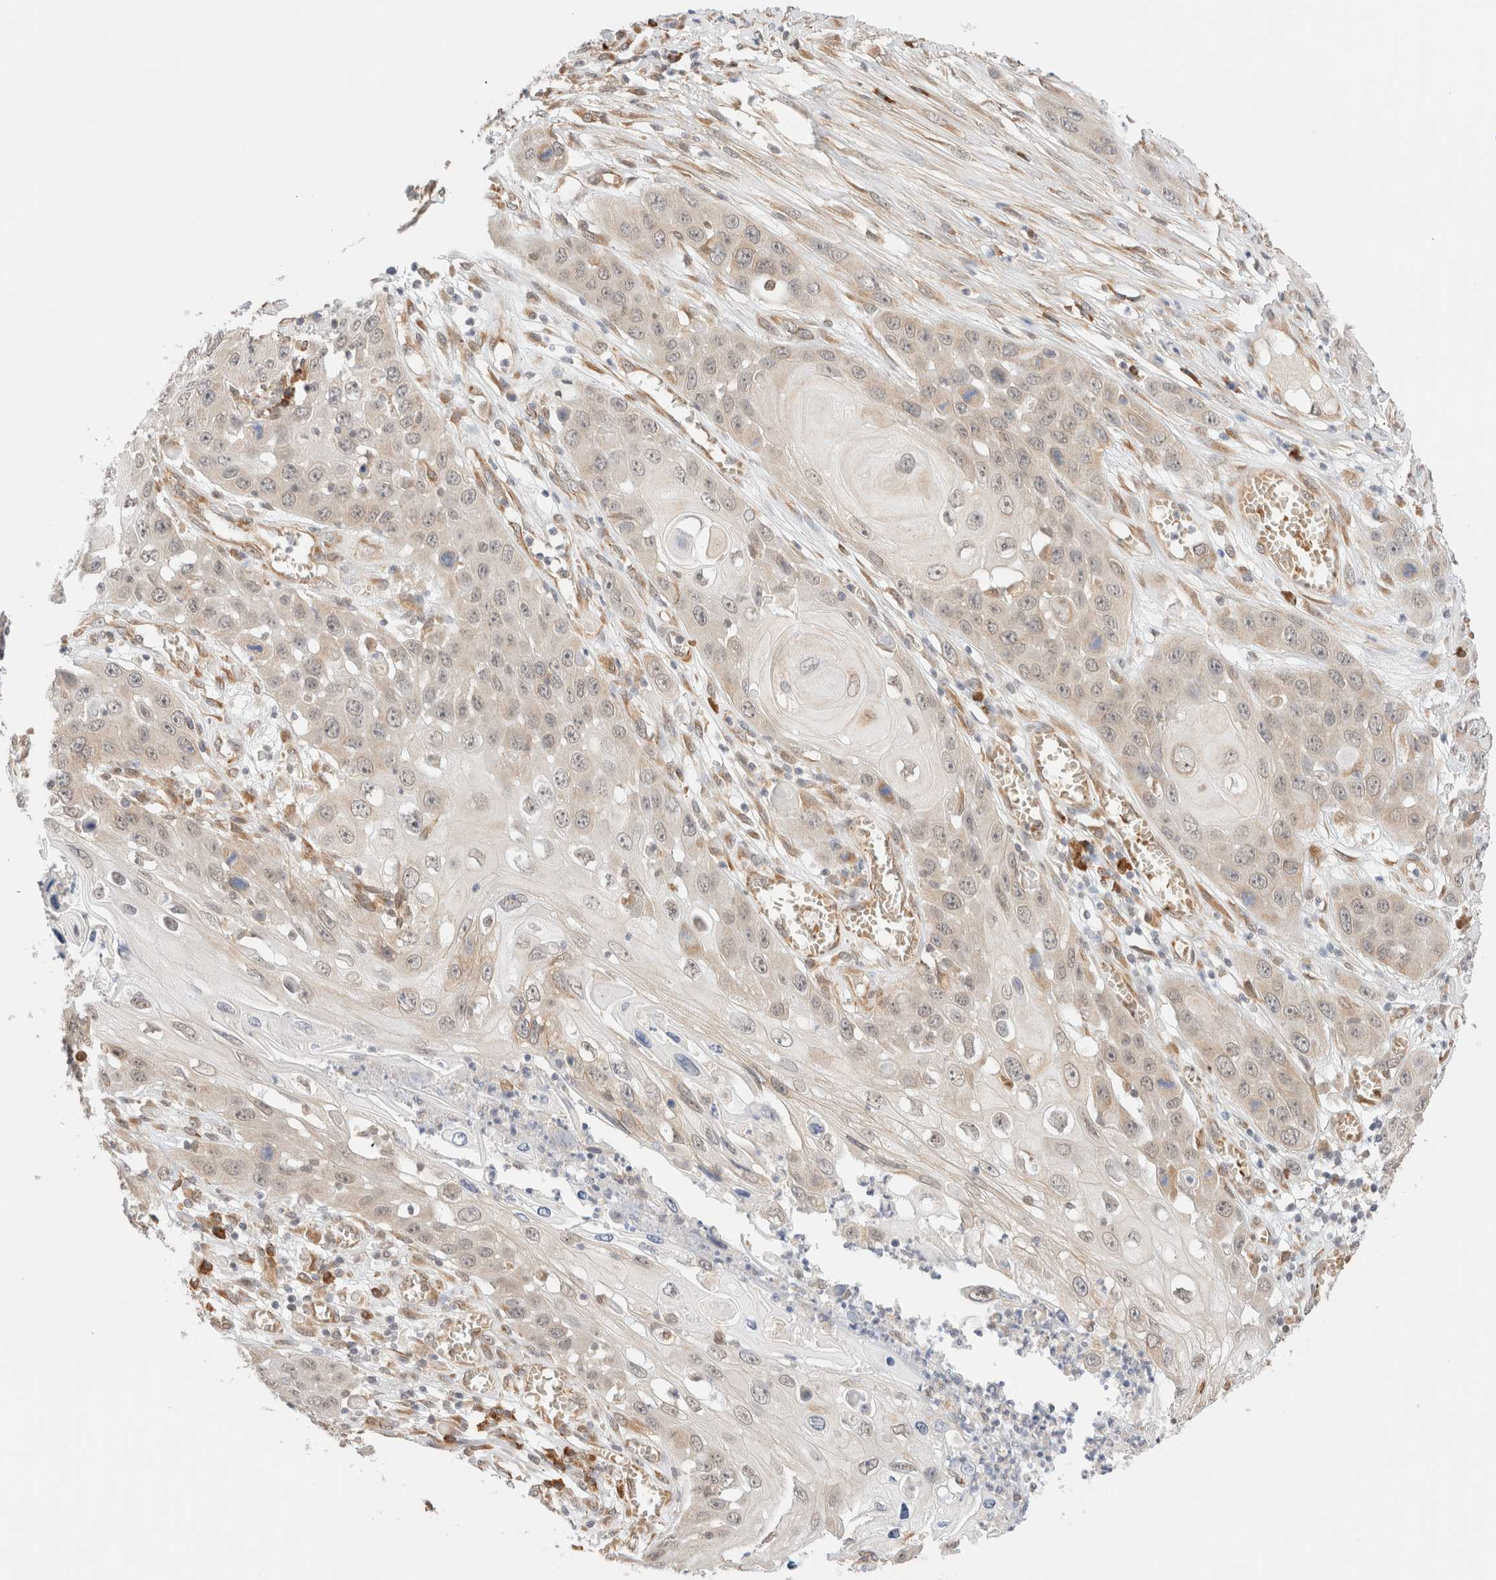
{"staining": {"intensity": "negative", "quantity": "none", "location": "none"}, "tissue": "skin cancer", "cell_type": "Tumor cells", "image_type": "cancer", "snomed": [{"axis": "morphology", "description": "Squamous cell carcinoma, NOS"}, {"axis": "topography", "description": "Skin"}], "caption": "The micrograph reveals no significant staining in tumor cells of skin squamous cell carcinoma.", "gene": "SYVN1", "patient": {"sex": "male", "age": 55}}